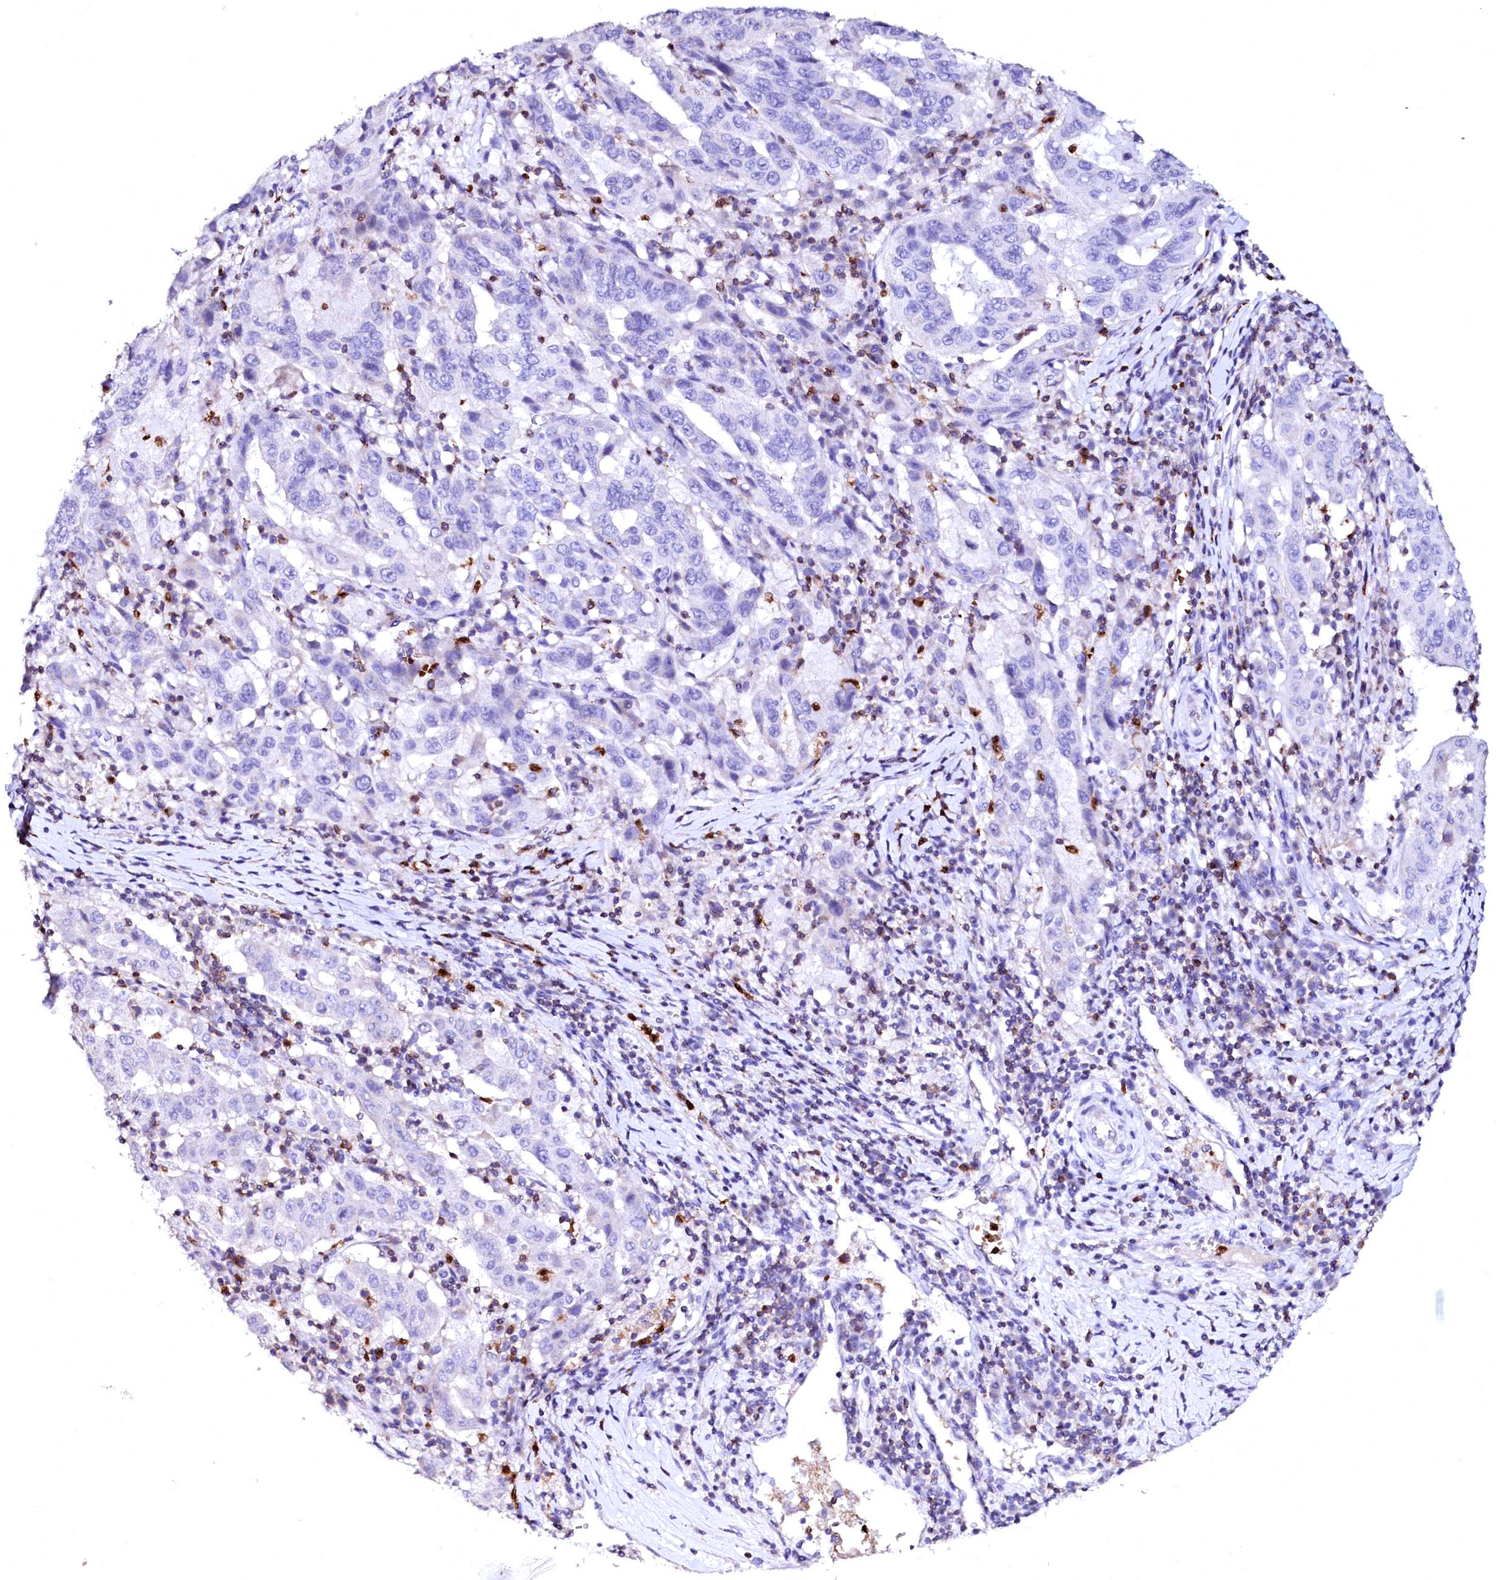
{"staining": {"intensity": "negative", "quantity": "none", "location": "none"}, "tissue": "pancreatic cancer", "cell_type": "Tumor cells", "image_type": "cancer", "snomed": [{"axis": "morphology", "description": "Adenocarcinoma, NOS"}, {"axis": "topography", "description": "Pancreas"}], "caption": "IHC of human pancreatic cancer exhibits no positivity in tumor cells.", "gene": "RAB27A", "patient": {"sex": "male", "age": 63}}